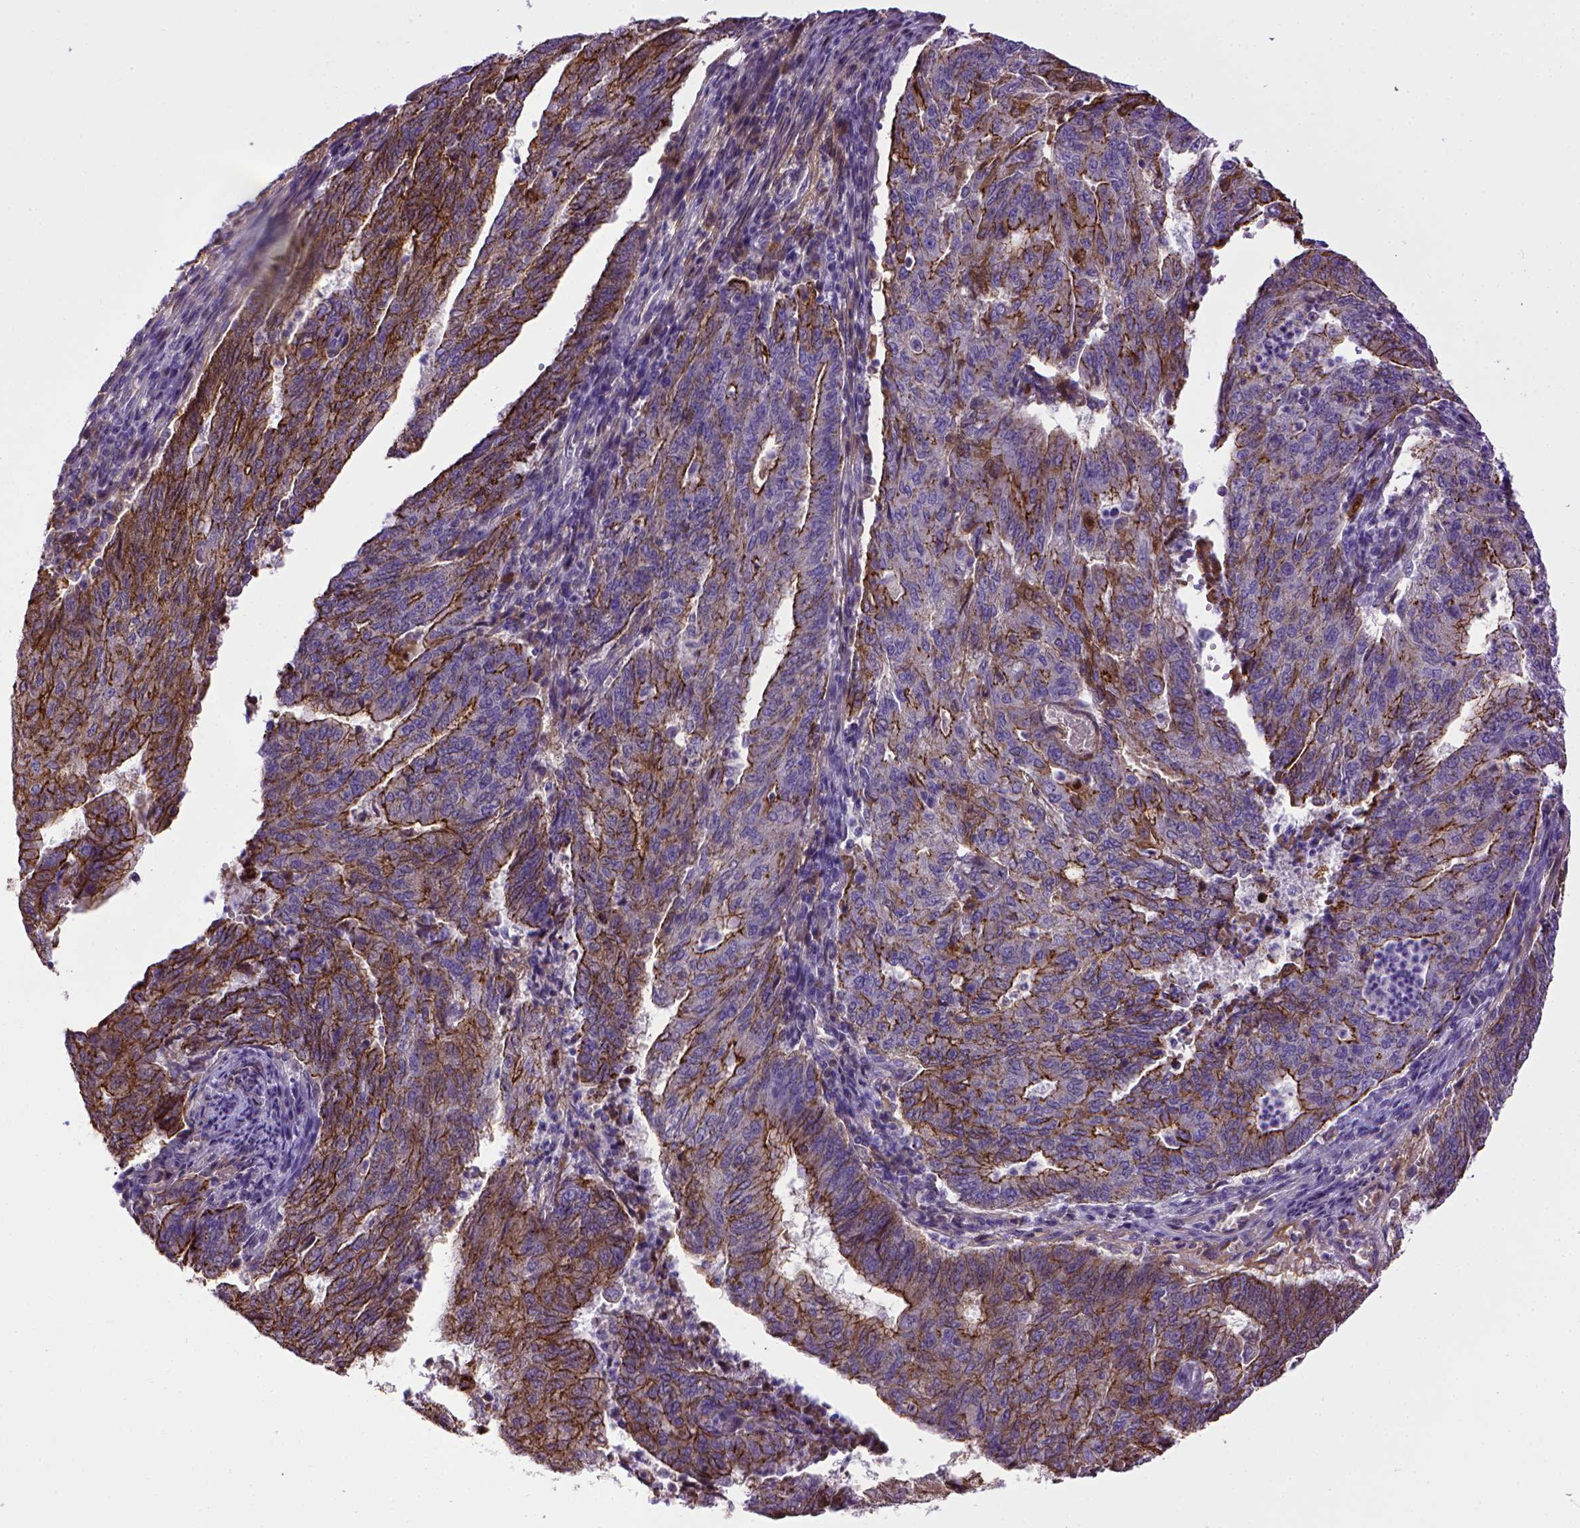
{"staining": {"intensity": "strong", "quantity": "25%-75%", "location": "cytoplasmic/membranous"}, "tissue": "endometrial cancer", "cell_type": "Tumor cells", "image_type": "cancer", "snomed": [{"axis": "morphology", "description": "Adenocarcinoma, NOS"}, {"axis": "topography", "description": "Endometrium"}], "caption": "DAB immunohistochemical staining of endometrial cancer (adenocarcinoma) shows strong cytoplasmic/membranous protein staining in approximately 25%-75% of tumor cells.", "gene": "CDH1", "patient": {"sex": "female", "age": 82}}